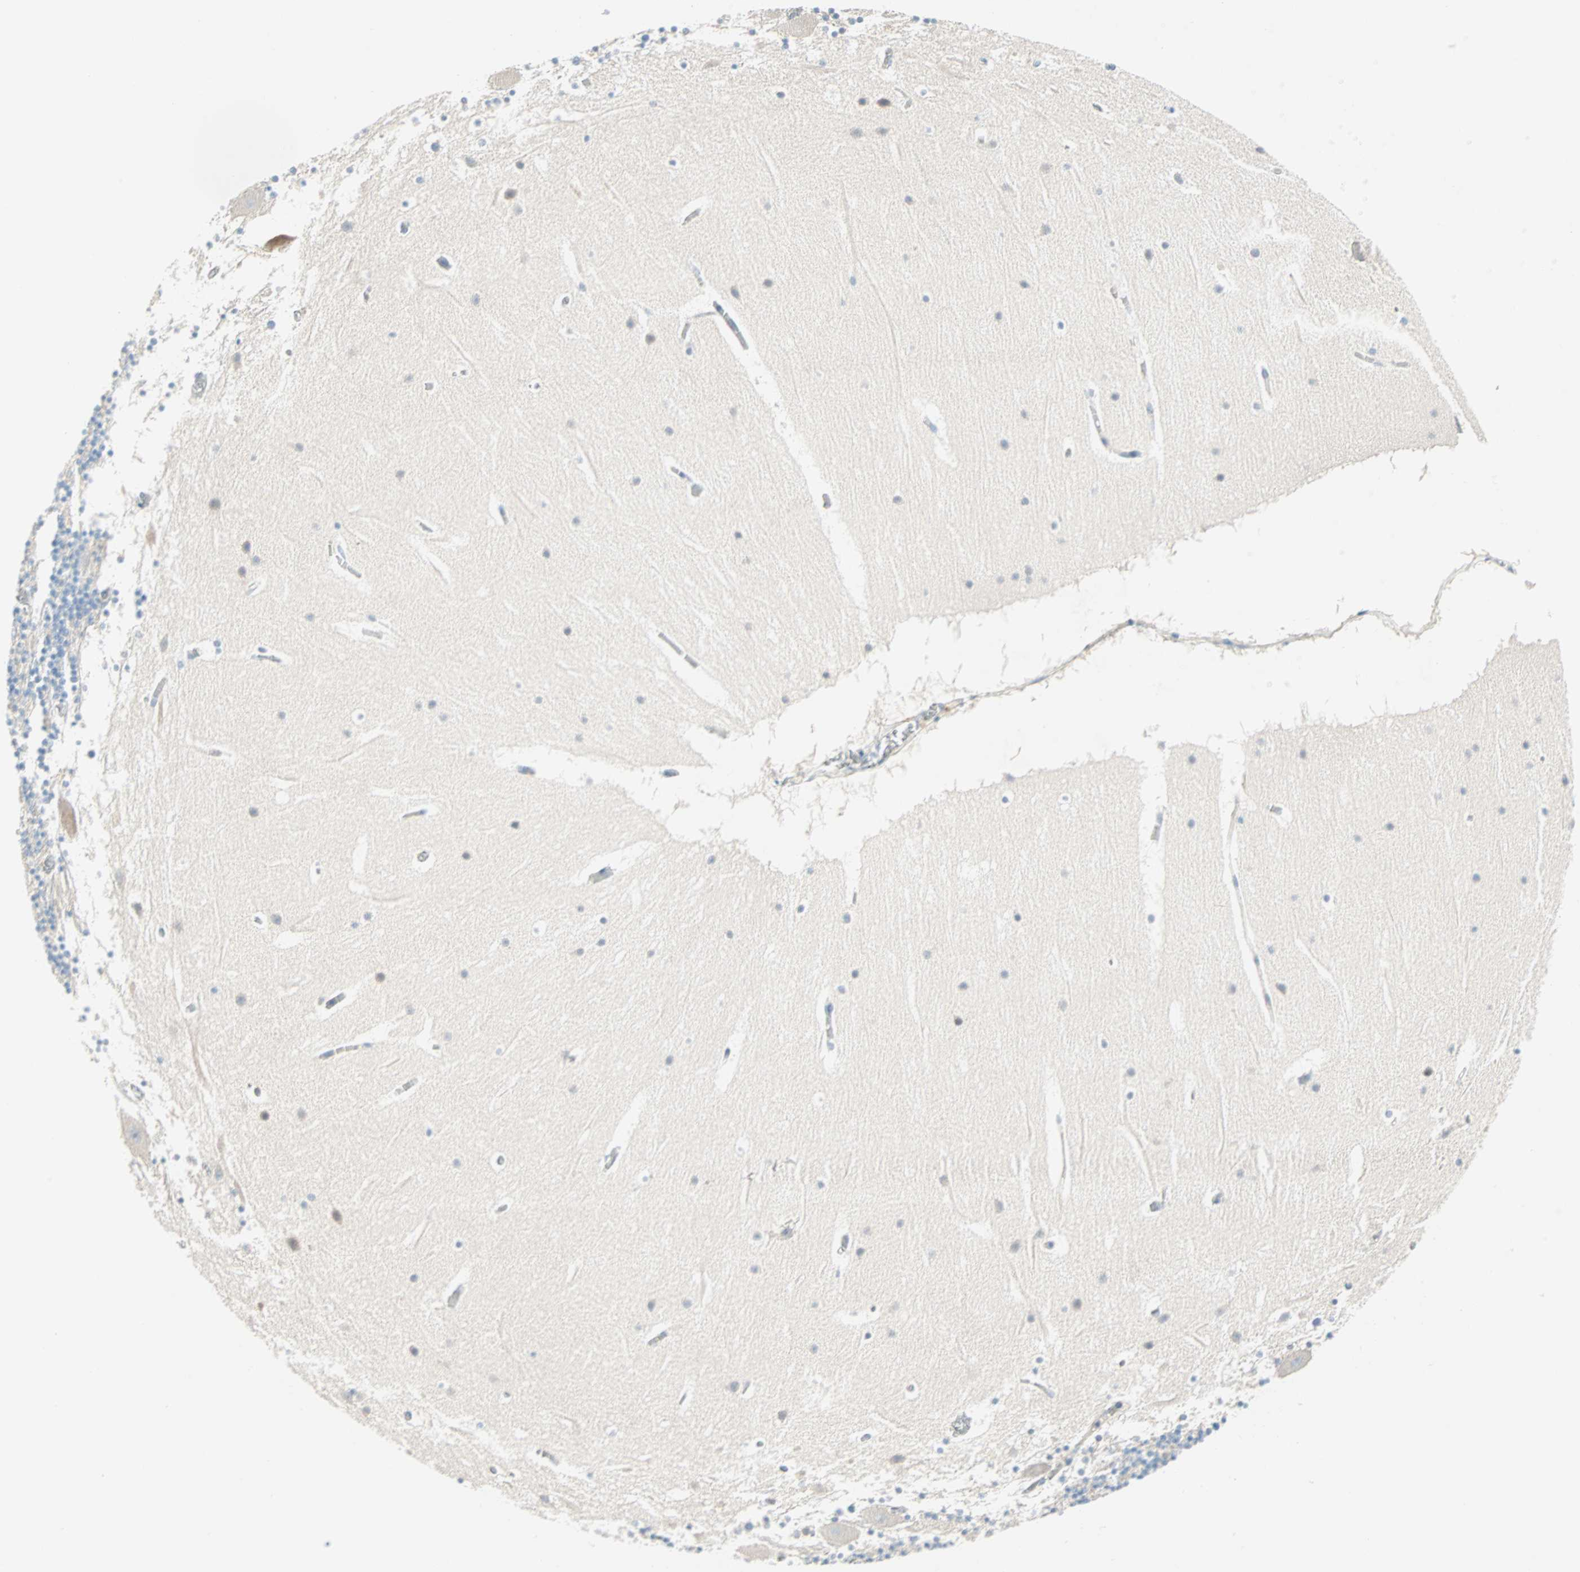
{"staining": {"intensity": "negative", "quantity": "none", "location": "none"}, "tissue": "cerebellum", "cell_type": "Cells in granular layer", "image_type": "normal", "snomed": [{"axis": "morphology", "description": "Normal tissue, NOS"}, {"axis": "topography", "description": "Cerebellum"}], "caption": "Immunohistochemistry histopathology image of normal cerebellum: human cerebellum stained with DAB displays no significant protein staining in cells in granular layer.", "gene": "SULT1C2", "patient": {"sex": "male", "age": 45}}